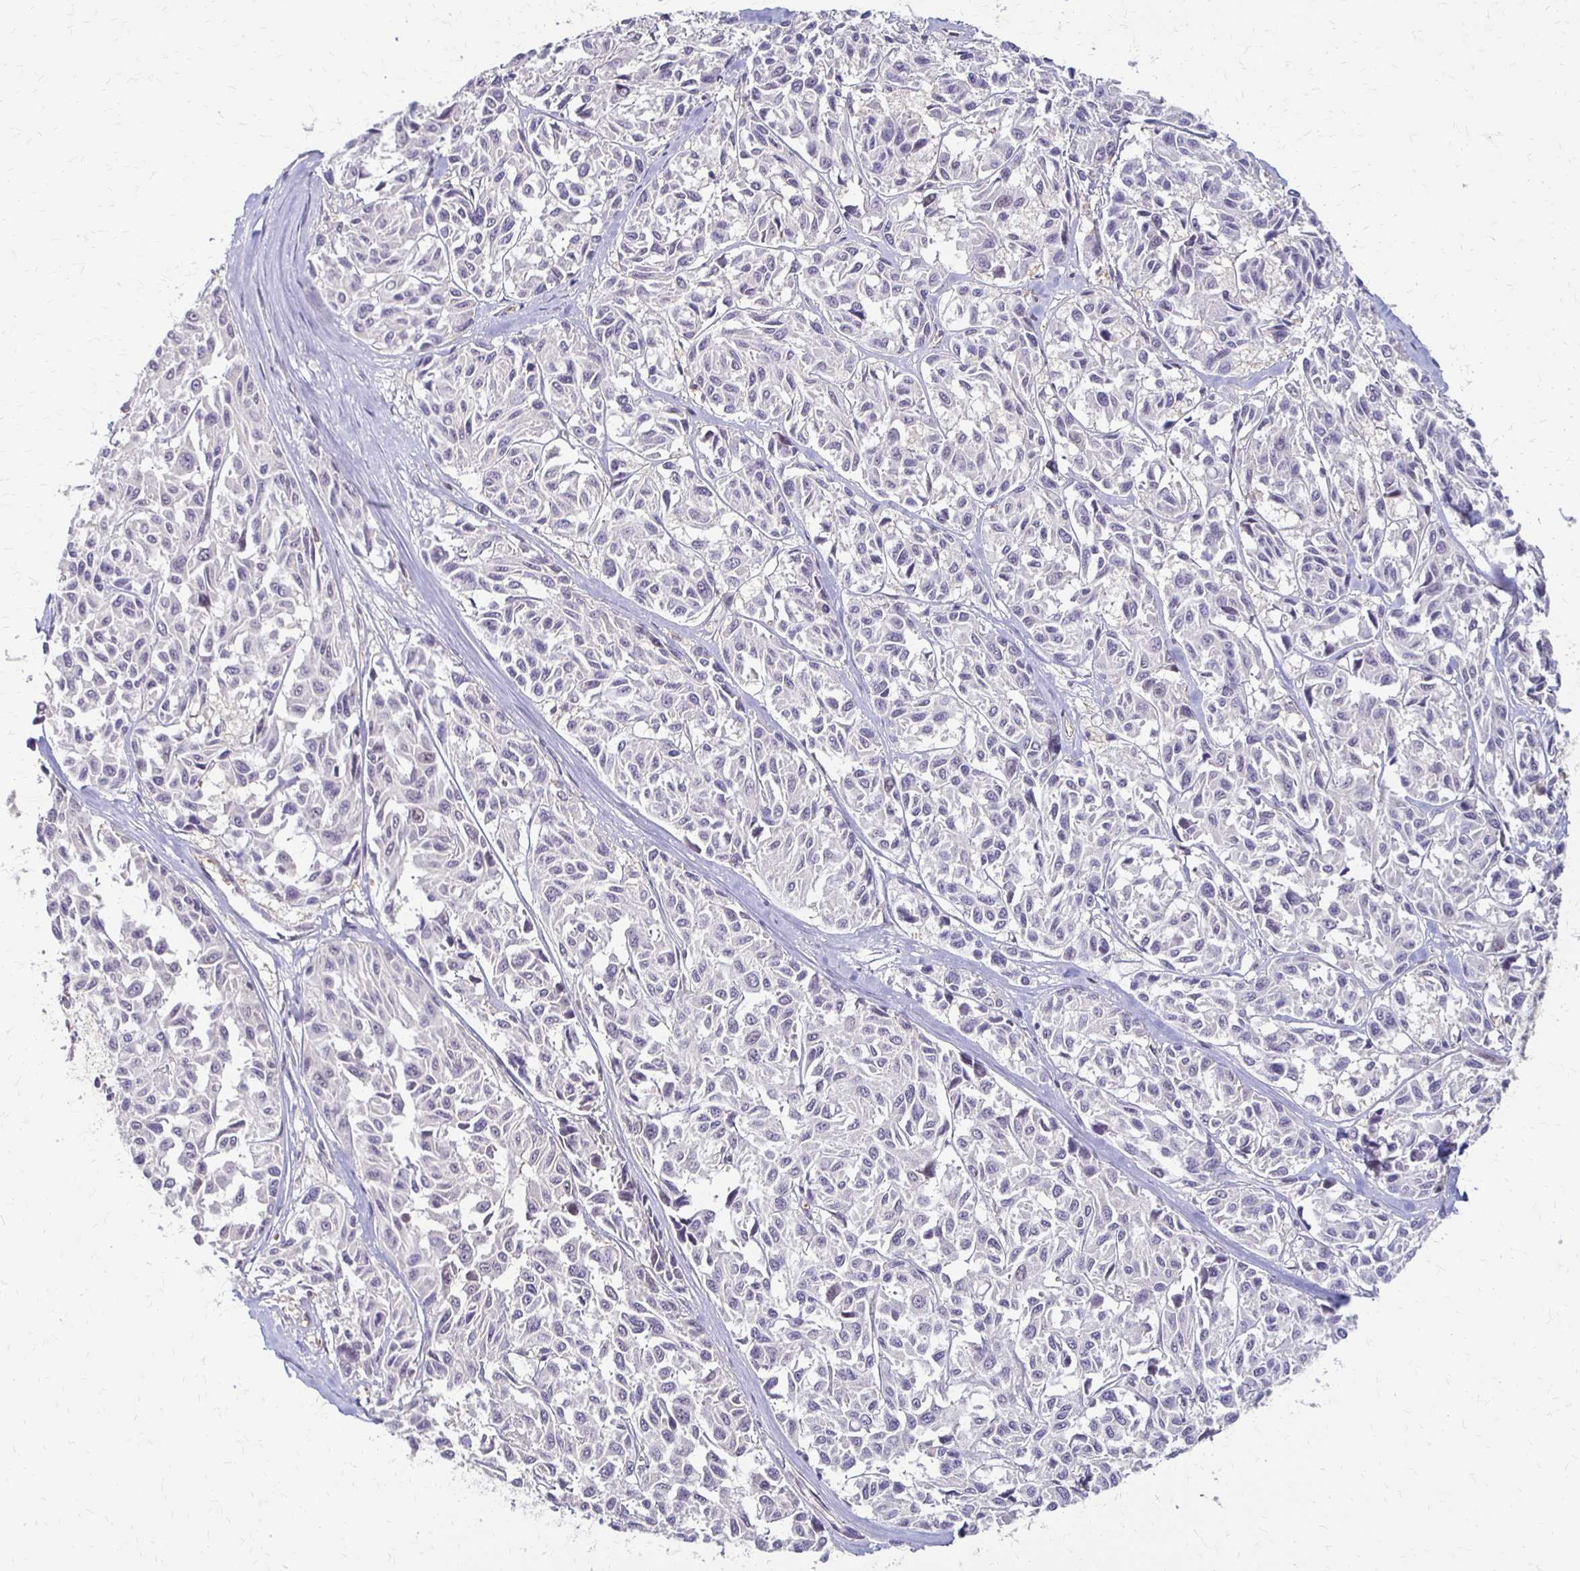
{"staining": {"intensity": "negative", "quantity": "none", "location": "none"}, "tissue": "melanoma", "cell_type": "Tumor cells", "image_type": "cancer", "snomed": [{"axis": "morphology", "description": "Malignant melanoma, NOS"}, {"axis": "topography", "description": "Skin"}], "caption": "A high-resolution image shows immunohistochemistry (IHC) staining of malignant melanoma, which demonstrates no significant expression in tumor cells. The staining is performed using DAB (3,3'-diaminobenzidine) brown chromogen with nuclei counter-stained in using hematoxylin.", "gene": "CFL2", "patient": {"sex": "female", "age": 66}}